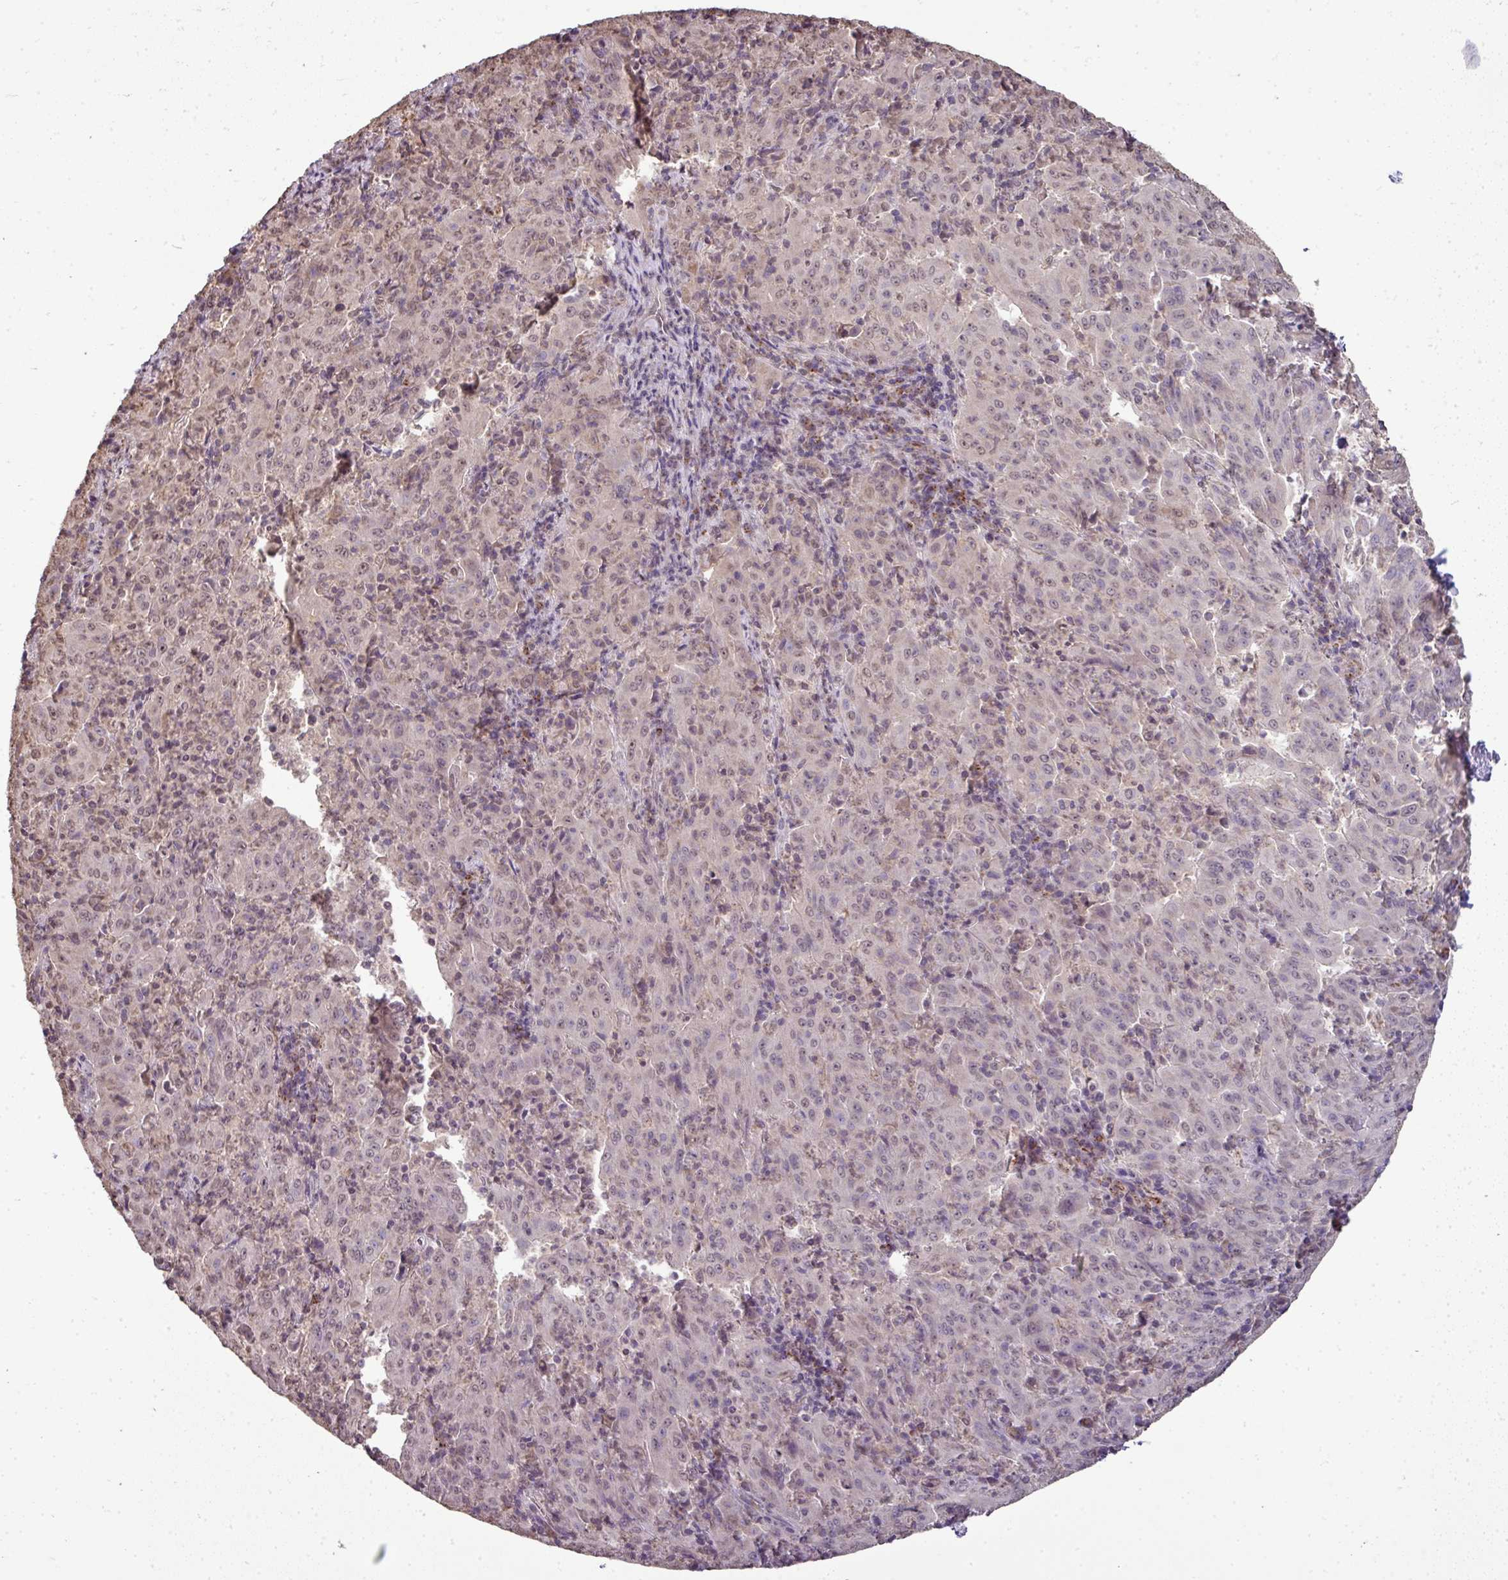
{"staining": {"intensity": "weak", "quantity": "<25%", "location": "nuclear"}, "tissue": "pancreatic cancer", "cell_type": "Tumor cells", "image_type": "cancer", "snomed": [{"axis": "morphology", "description": "Adenocarcinoma, NOS"}, {"axis": "topography", "description": "Pancreas"}], "caption": "Immunohistochemistry (IHC) of human pancreatic cancer reveals no staining in tumor cells.", "gene": "JPH2", "patient": {"sex": "male", "age": 63}}